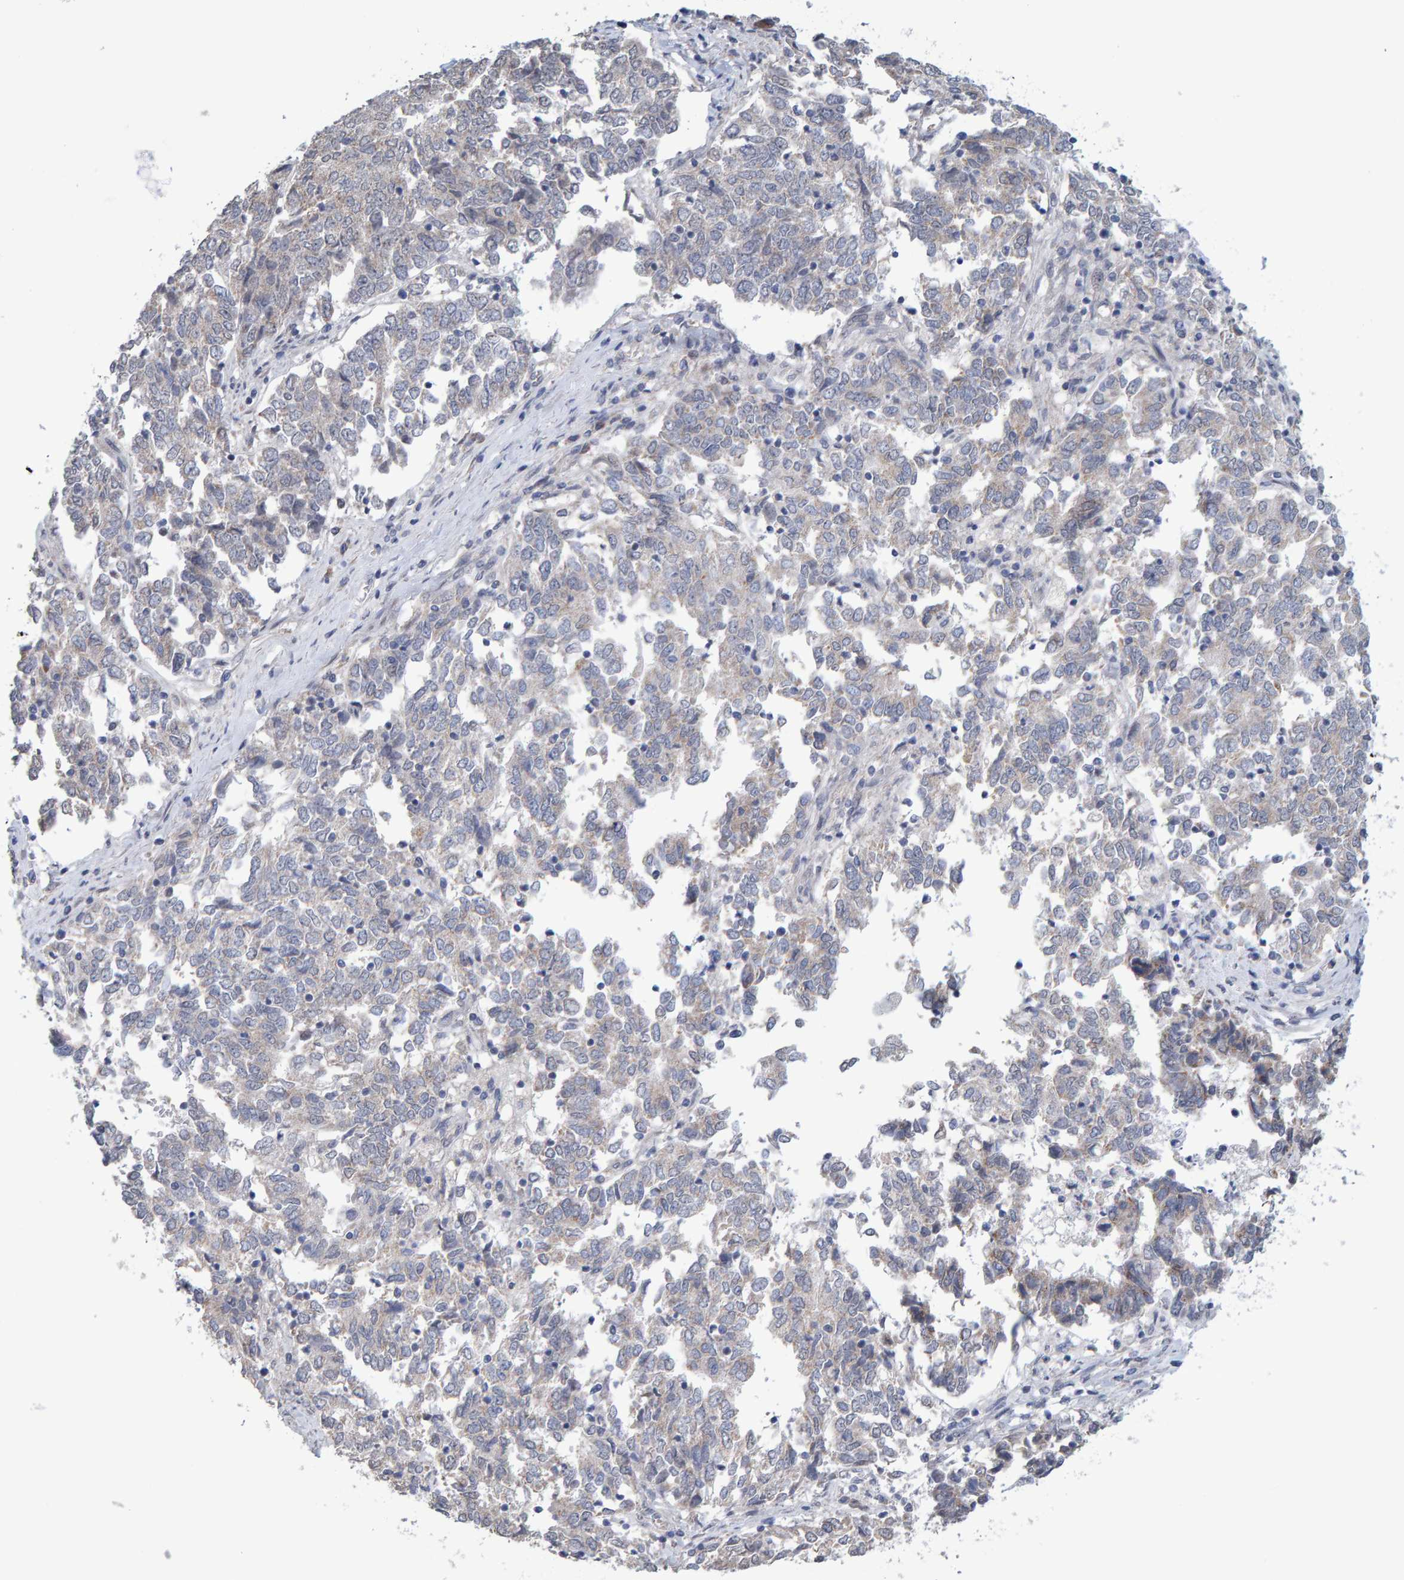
{"staining": {"intensity": "negative", "quantity": "none", "location": "none"}, "tissue": "endometrial cancer", "cell_type": "Tumor cells", "image_type": "cancer", "snomed": [{"axis": "morphology", "description": "Adenocarcinoma, NOS"}, {"axis": "topography", "description": "Endometrium"}], "caption": "Human endometrial adenocarcinoma stained for a protein using immunohistochemistry (IHC) reveals no positivity in tumor cells.", "gene": "USP43", "patient": {"sex": "female", "age": 80}}